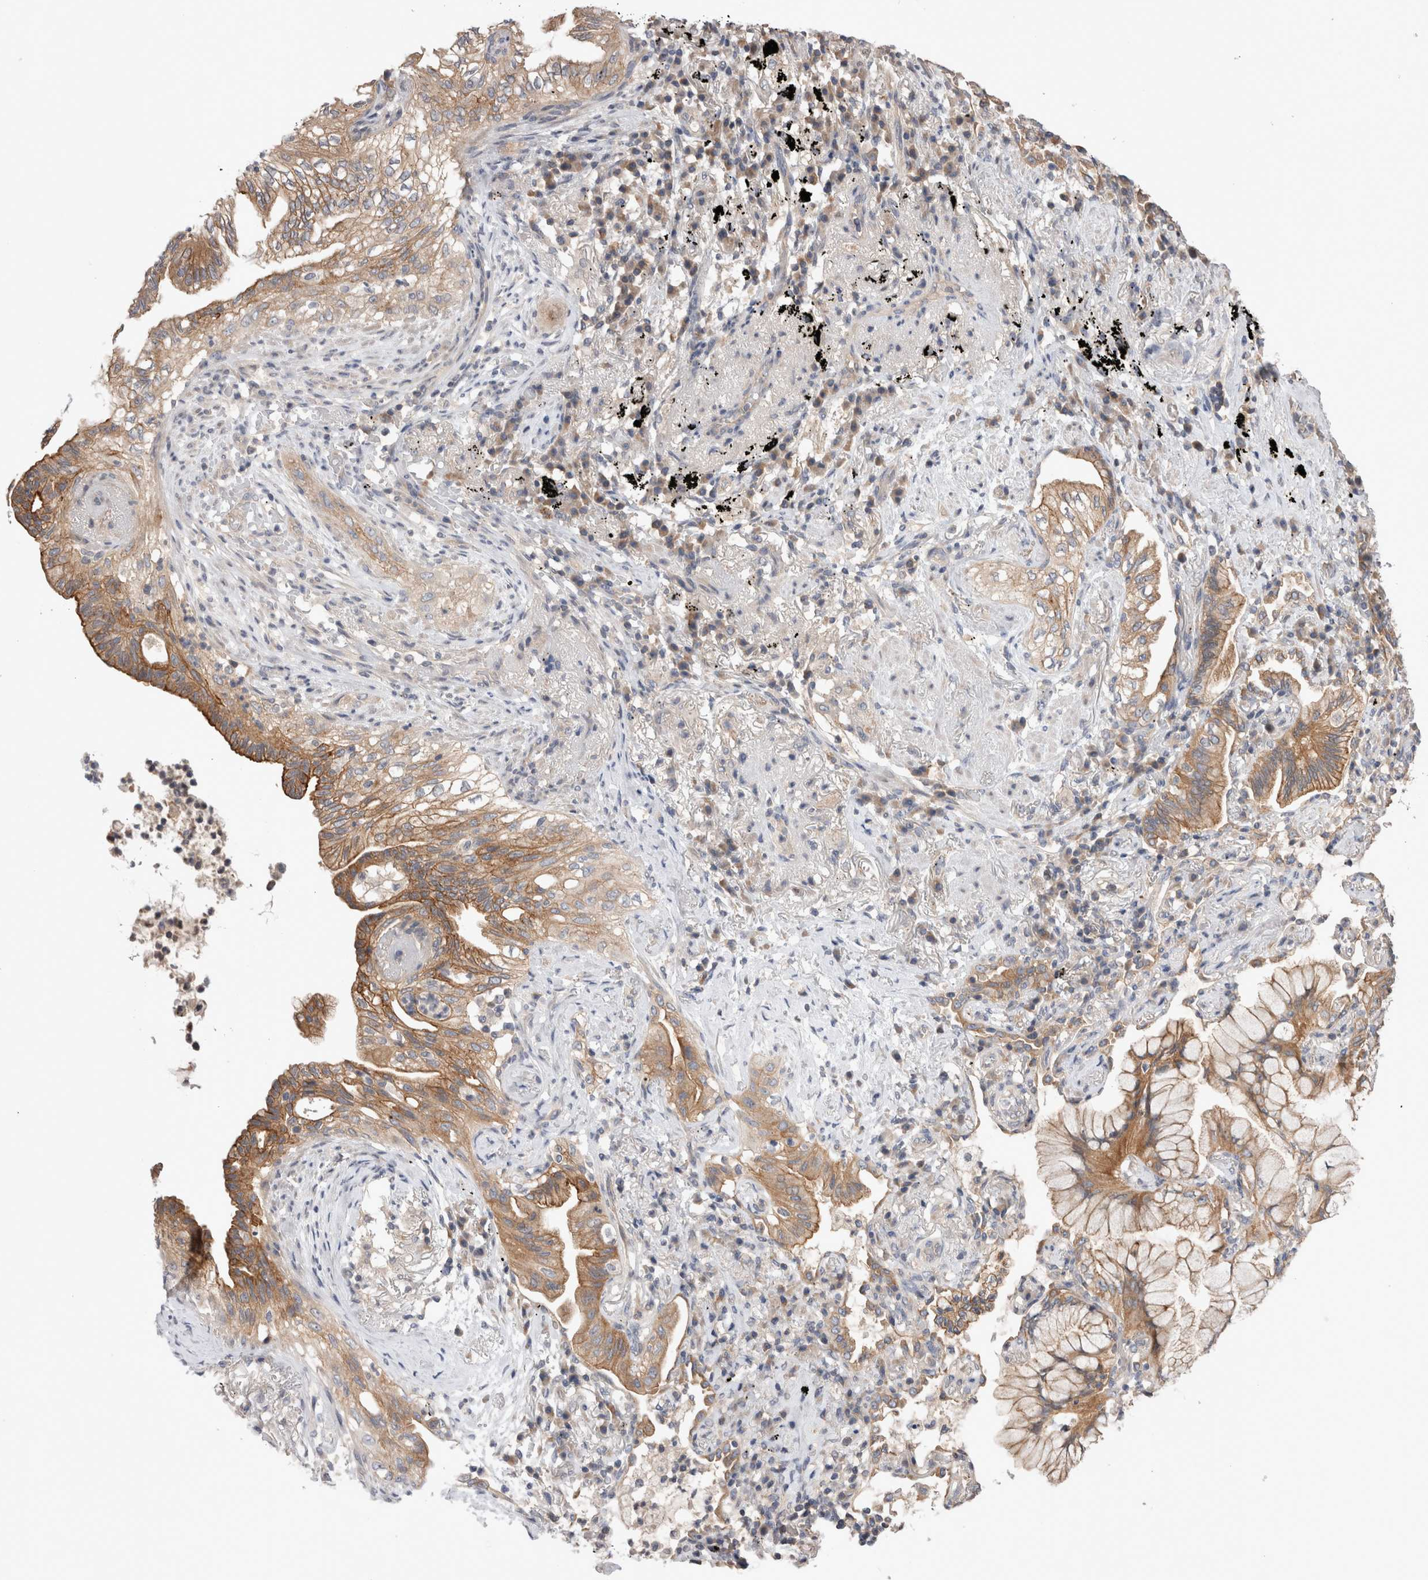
{"staining": {"intensity": "moderate", "quantity": ">75%", "location": "cytoplasmic/membranous"}, "tissue": "lung cancer", "cell_type": "Tumor cells", "image_type": "cancer", "snomed": [{"axis": "morphology", "description": "Adenocarcinoma, NOS"}, {"axis": "topography", "description": "Lung"}], "caption": "Protein expression analysis of lung adenocarcinoma demonstrates moderate cytoplasmic/membranous positivity in about >75% of tumor cells.", "gene": "OTOR", "patient": {"sex": "female", "age": 70}}